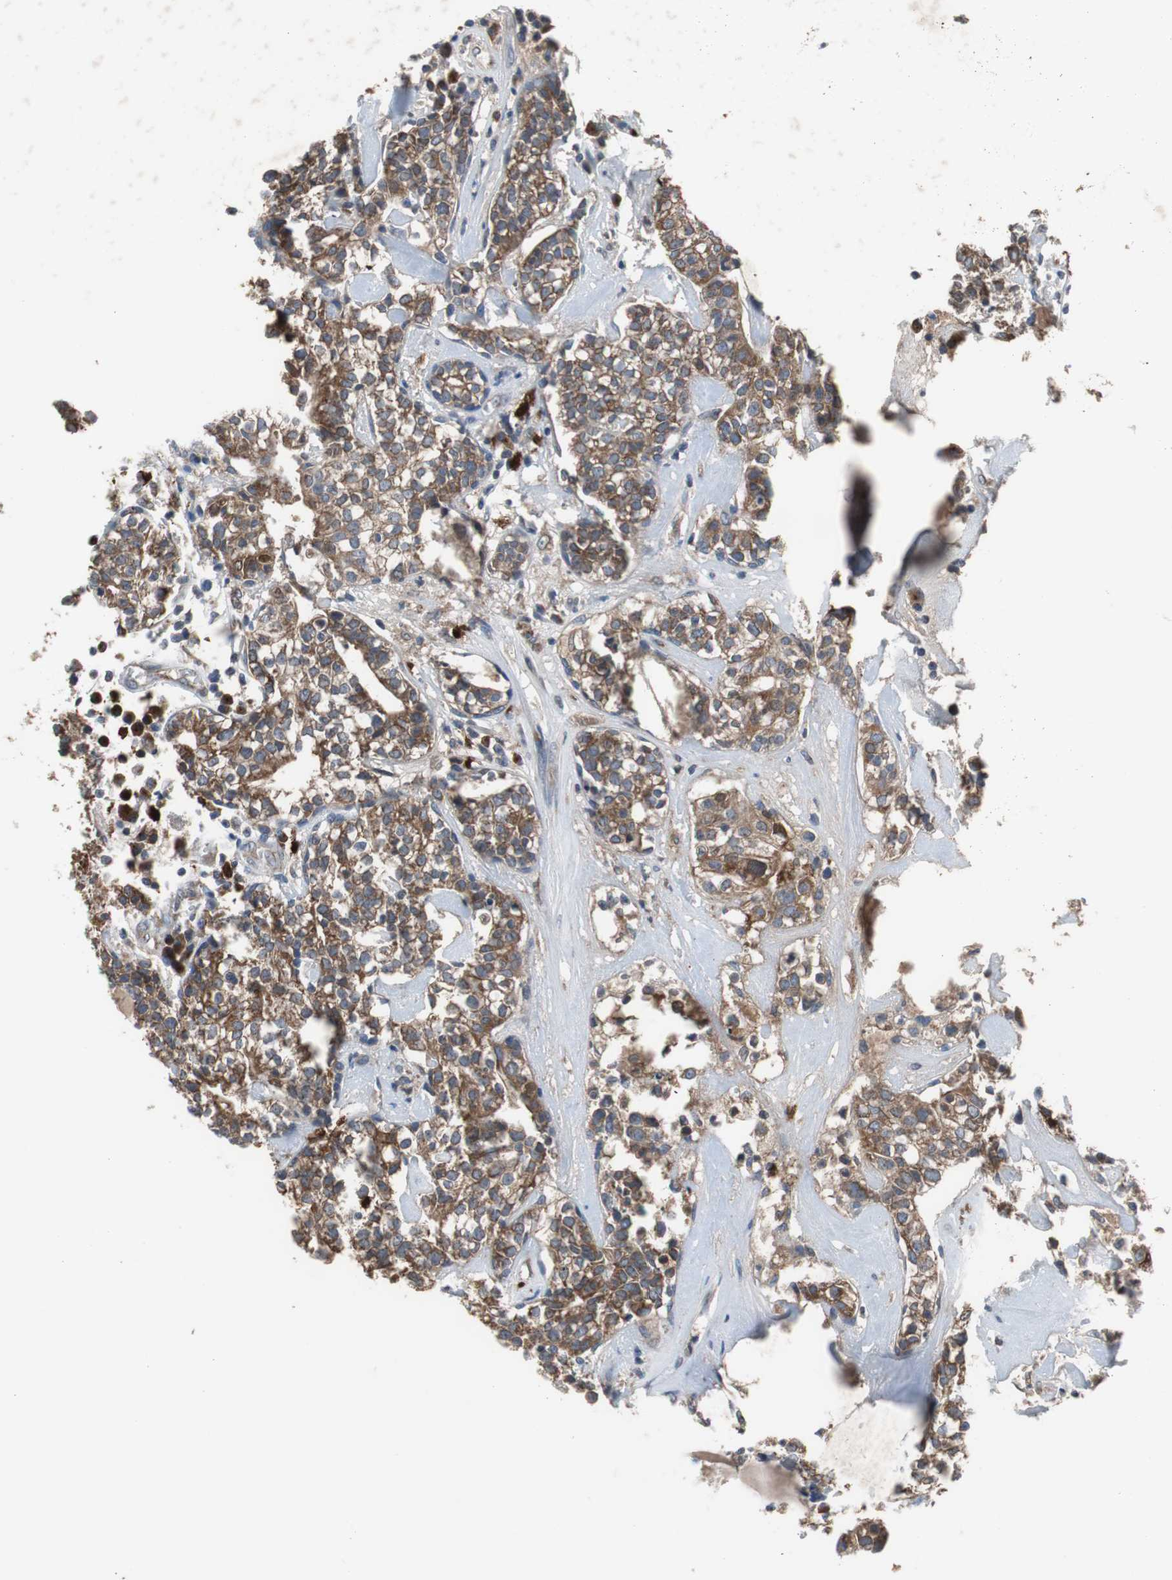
{"staining": {"intensity": "strong", "quantity": ">75%", "location": "cytoplasmic/membranous"}, "tissue": "head and neck cancer", "cell_type": "Tumor cells", "image_type": "cancer", "snomed": [{"axis": "morphology", "description": "Adenocarcinoma, NOS"}, {"axis": "topography", "description": "Salivary gland"}, {"axis": "topography", "description": "Head-Neck"}], "caption": "Immunohistochemical staining of human head and neck adenocarcinoma demonstrates high levels of strong cytoplasmic/membranous protein staining in approximately >75% of tumor cells.", "gene": "CALB2", "patient": {"sex": "female", "age": 65}}